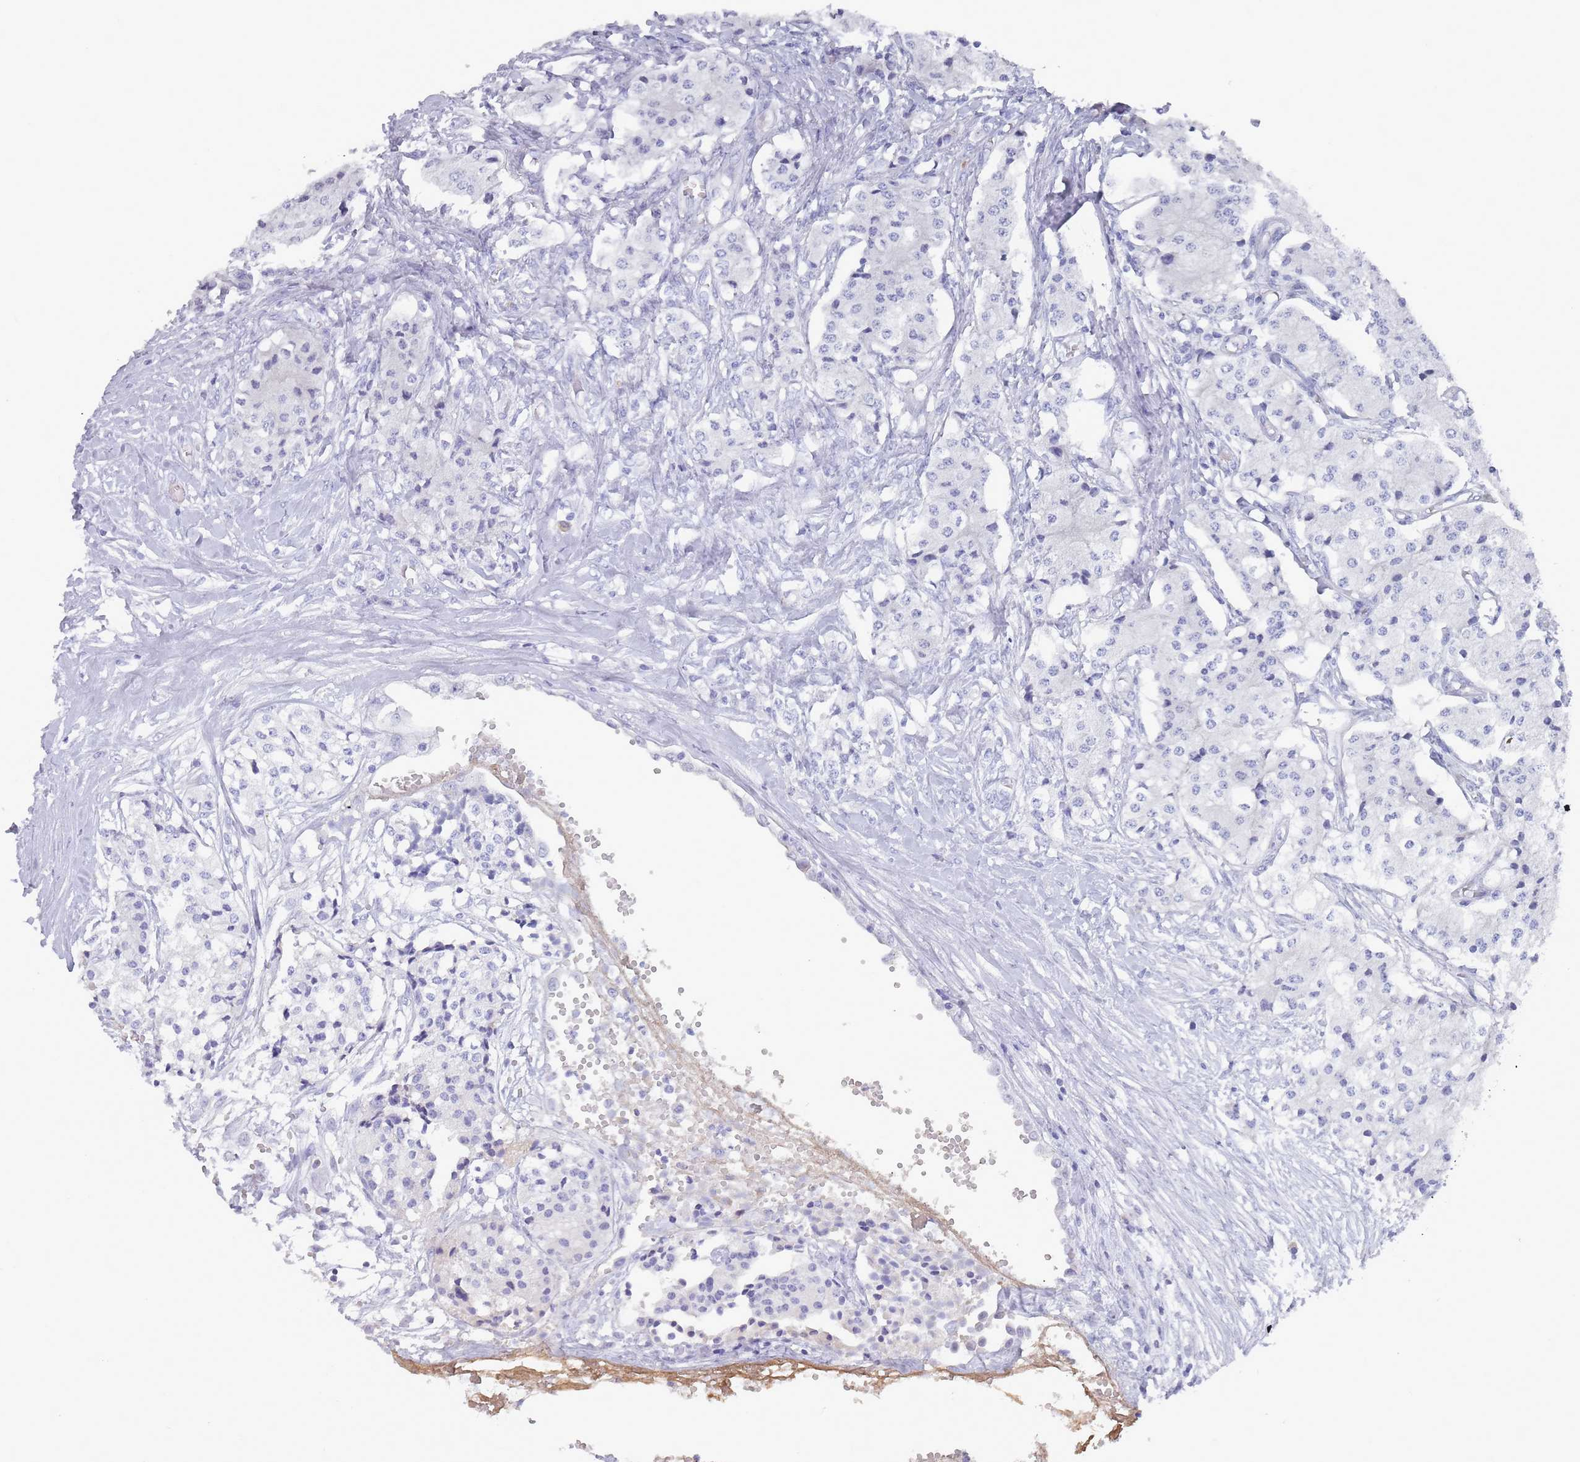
{"staining": {"intensity": "negative", "quantity": "none", "location": "none"}, "tissue": "carcinoid", "cell_type": "Tumor cells", "image_type": "cancer", "snomed": [{"axis": "morphology", "description": "Carcinoid, malignant, NOS"}, {"axis": "topography", "description": "Colon"}], "caption": "A photomicrograph of malignant carcinoid stained for a protein reveals no brown staining in tumor cells.", "gene": "ST8SIA5", "patient": {"sex": "female", "age": 52}}